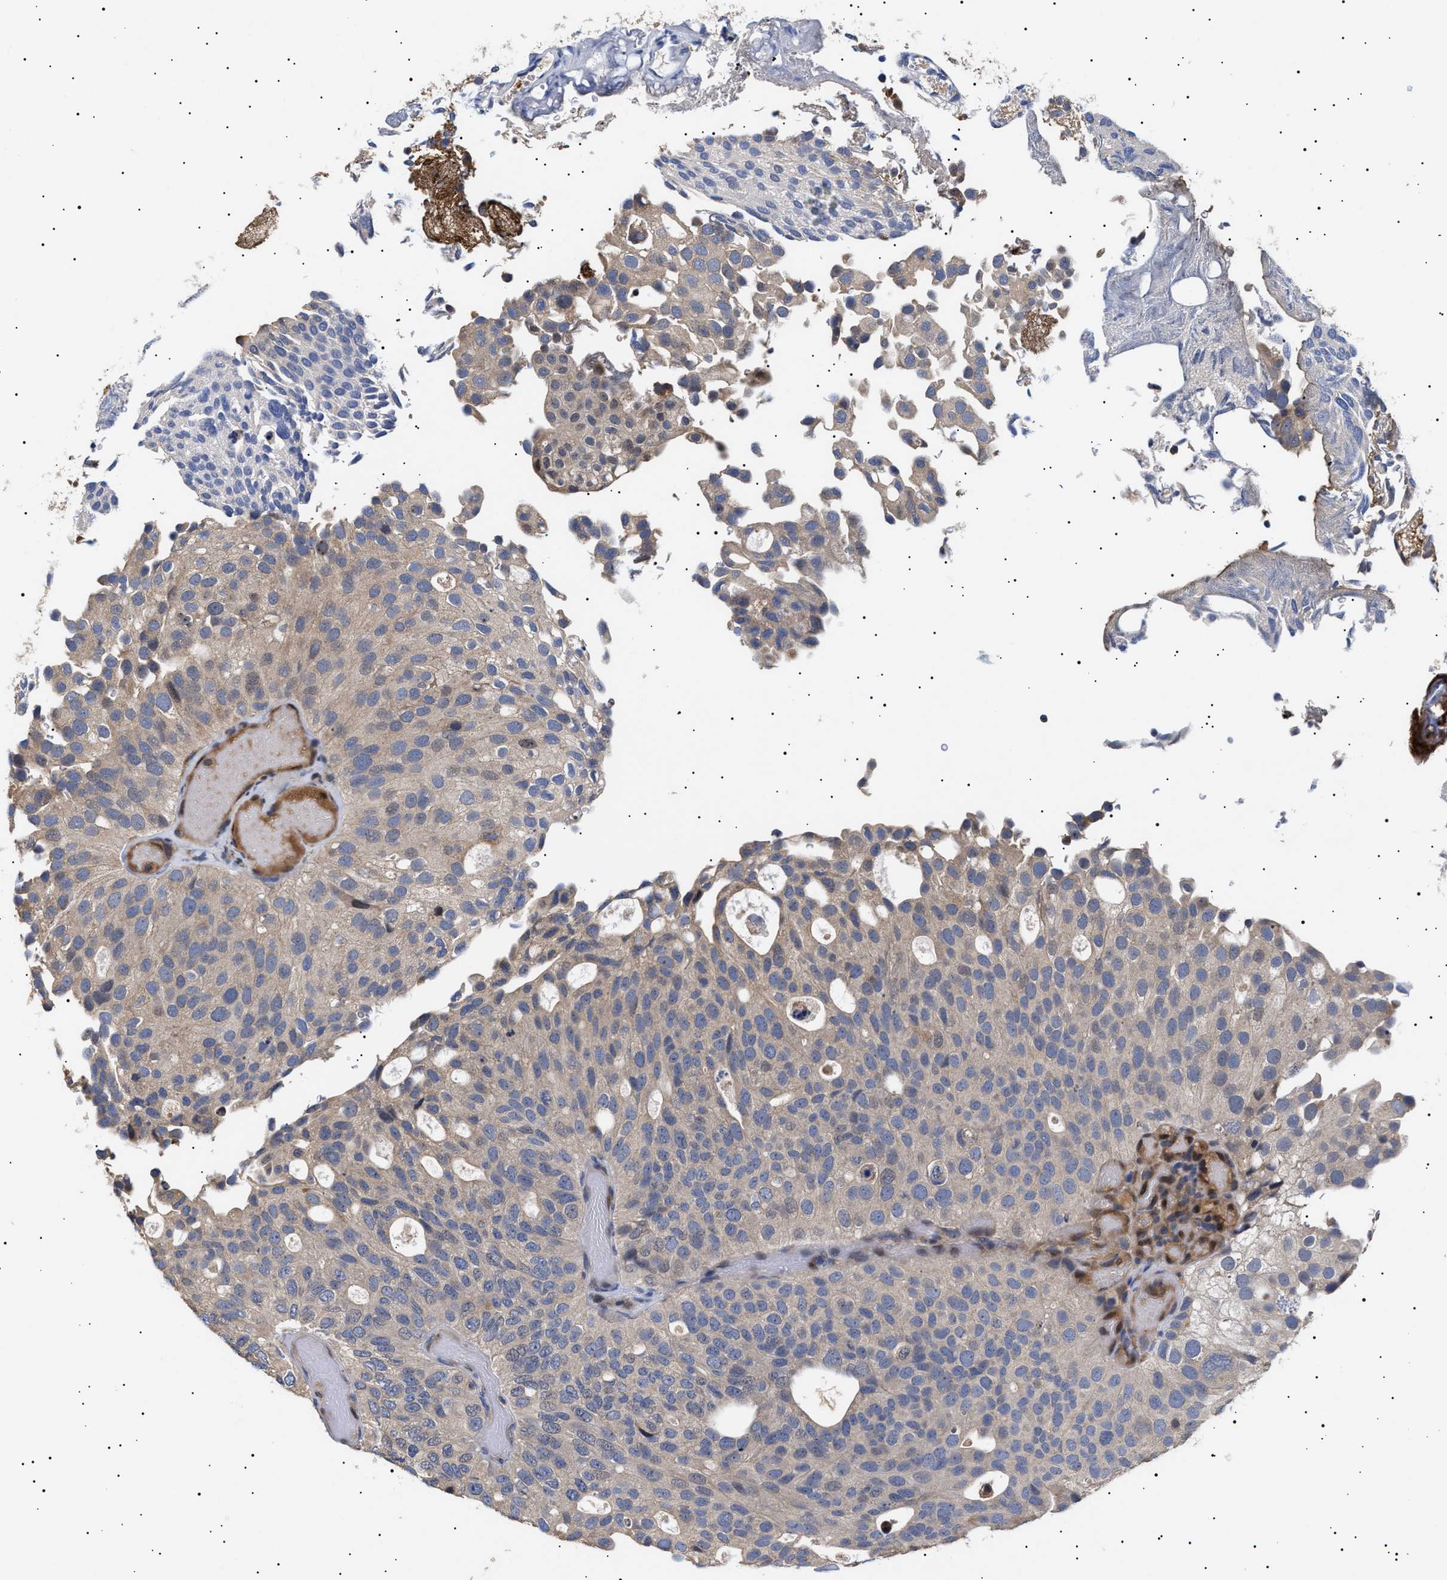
{"staining": {"intensity": "weak", "quantity": "<25%", "location": "cytoplasmic/membranous"}, "tissue": "urothelial cancer", "cell_type": "Tumor cells", "image_type": "cancer", "snomed": [{"axis": "morphology", "description": "Urothelial carcinoma, Low grade"}, {"axis": "topography", "description": "Urinary bladder"}], "caption": "Immunohistochemistry (IHC) photomicrograph of urothelial carcinoma (low-grade) stained for a protein (brown), which shows no expression in tumor cells.", "gene": "KRBA1", "patient": {"sex": "male", "age": 78}}